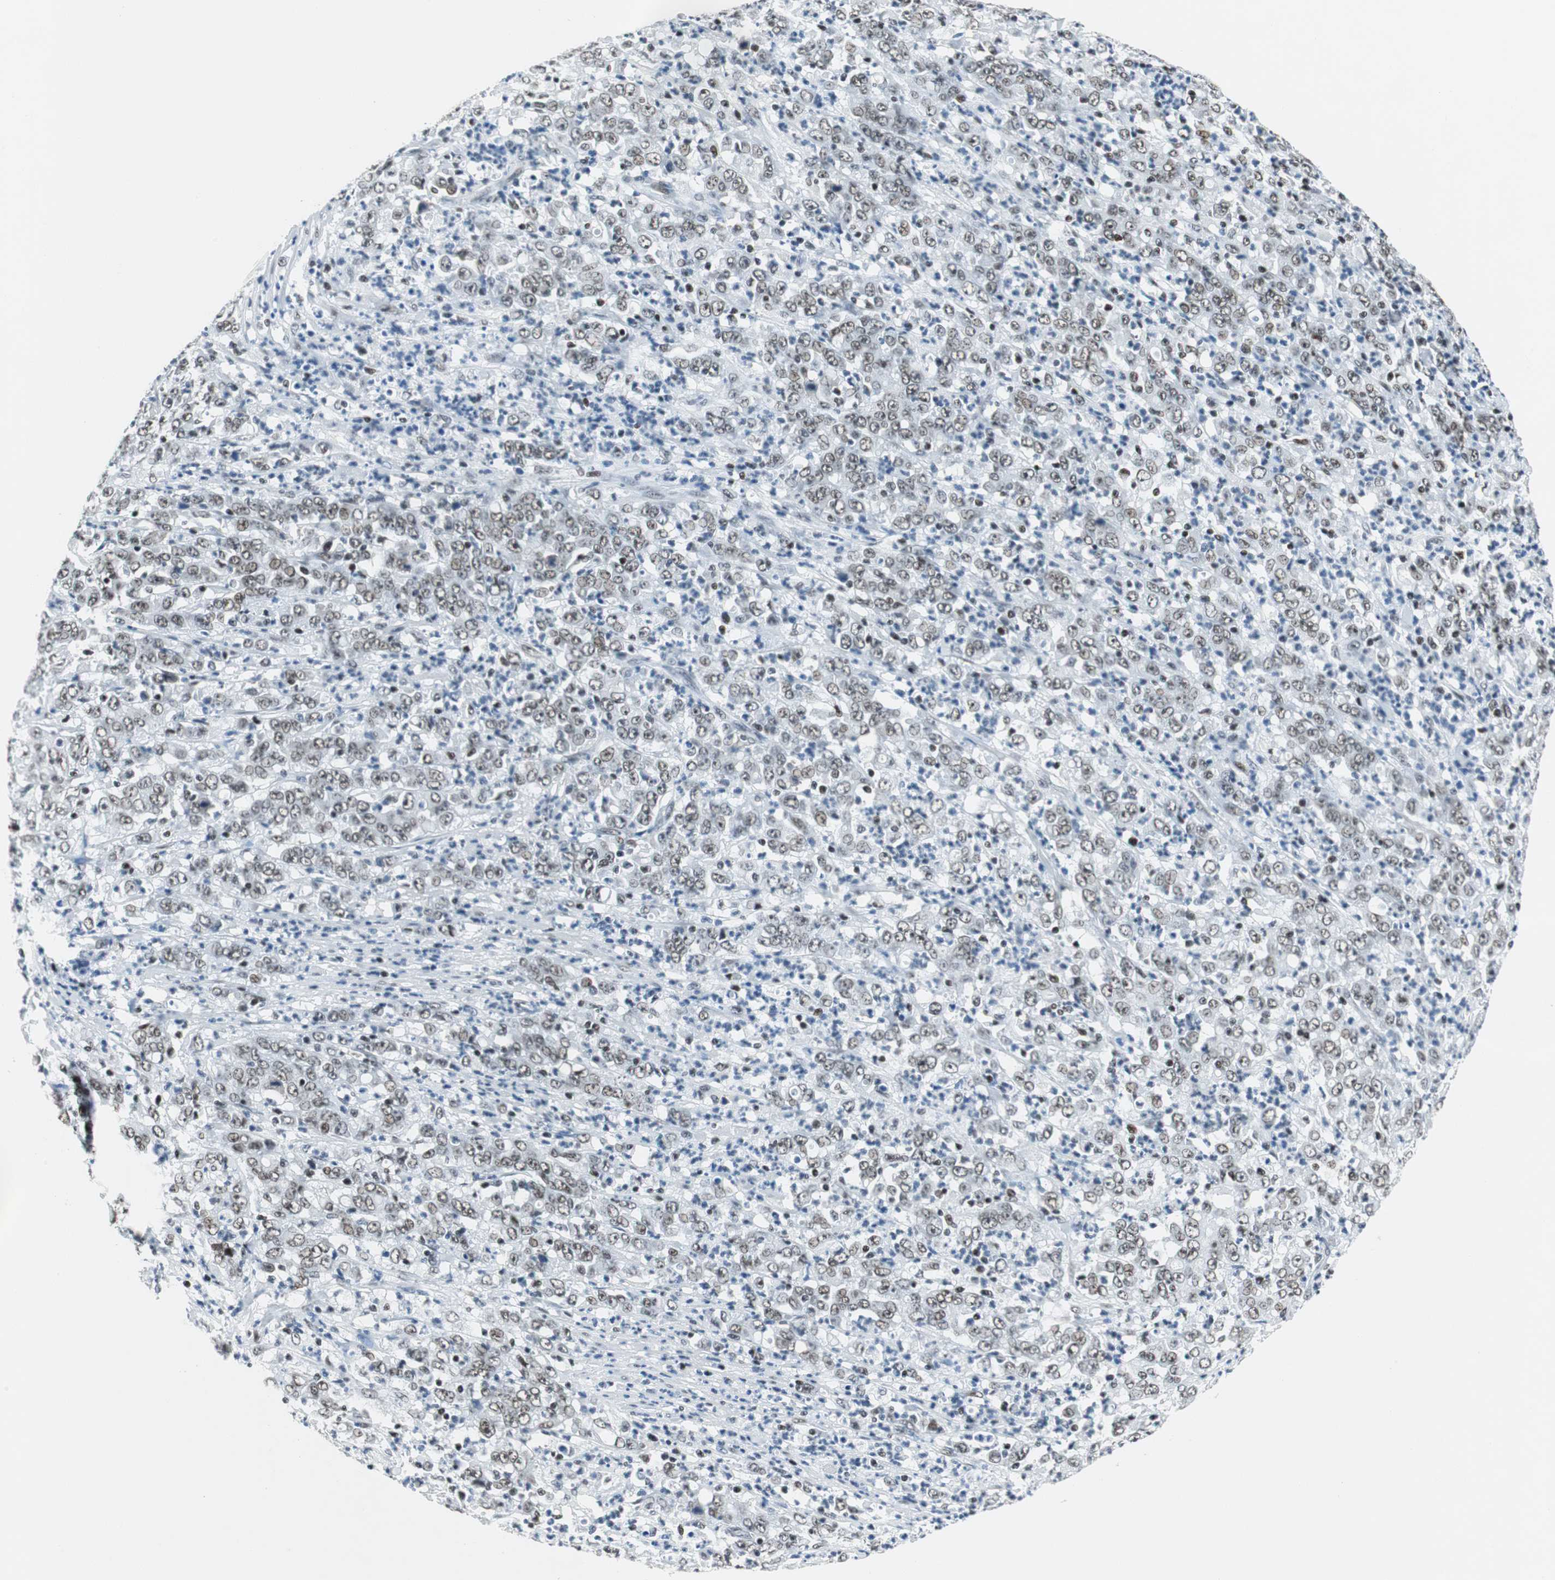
{"staining": {"intensity": "weak", "quantity": "25%-75%", "location": "nuclear"}, "tissue": "stomach cancer", "cell_type": "Tumor cells", "image_type": "cancer", "snomed": [{"axis": "morphology", "description": "Adenocarcinoma, NOS"}, {"axis": "topography", "description": "Stomach, lower"}], "caption": "Stomach adenocarcinoma stained with a protein marker demonstrates weak staining in tumor cells.", "gene": "HDAC3", "patient": {"sex": "female", "age": 71}}